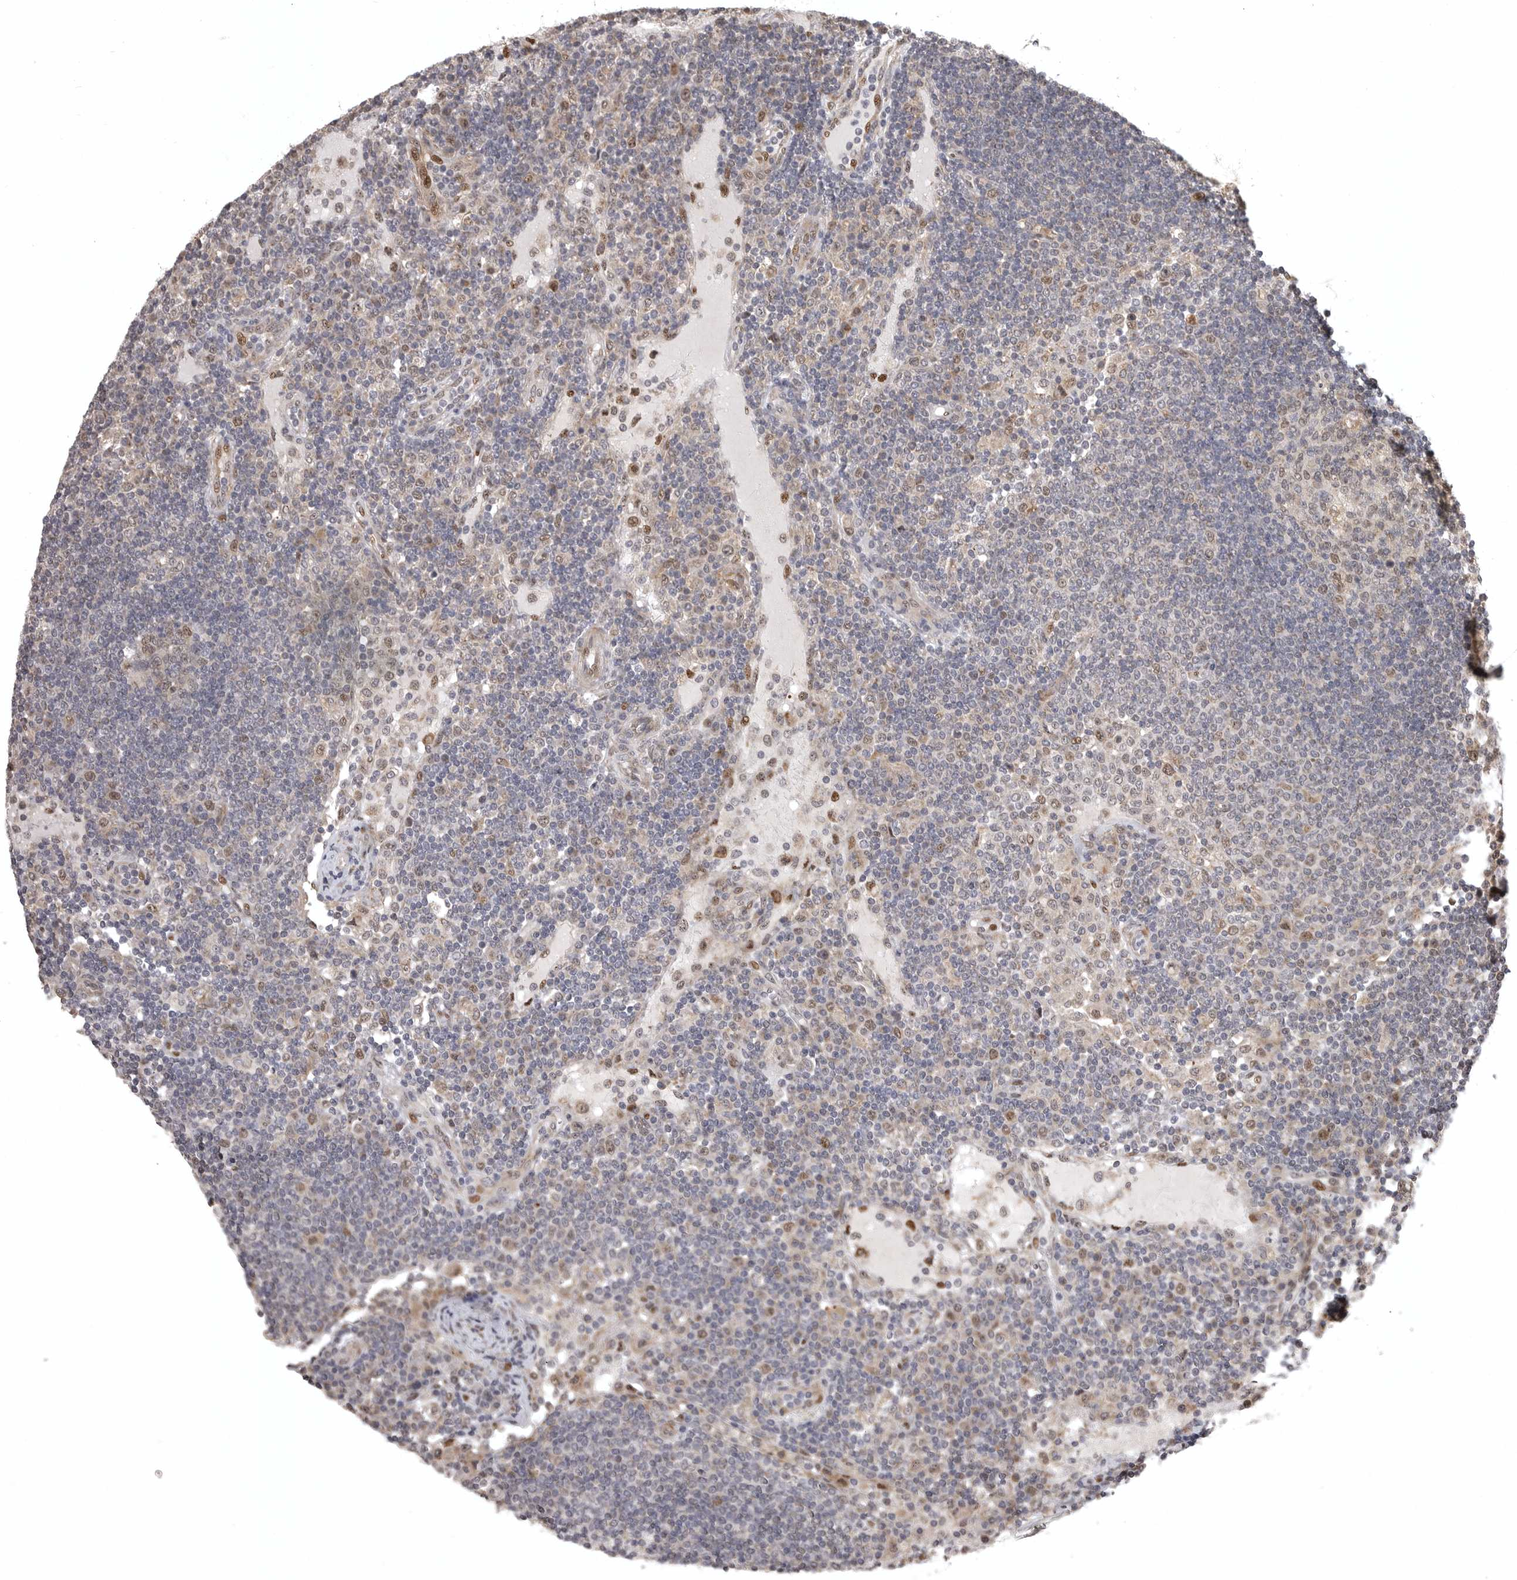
{"staining": {"intensity": "weak", "quantity": "<25%", "location": "nuclear"}, "tissue": "lymph node", "cell_type": "Germinal center cells", "image_type": "normal", "snomed": [{"axis": "morphology", "description": "Normal tissue, NOS"}, {"axis": "topography", "description": "Lymph node"}], "caption": "Immunohistochemical staining of benign lymph node demonstrates no significant positivity in germinal center cells.", "gene": "POLE2", "patient": {"sex": "female", "age": 53}}